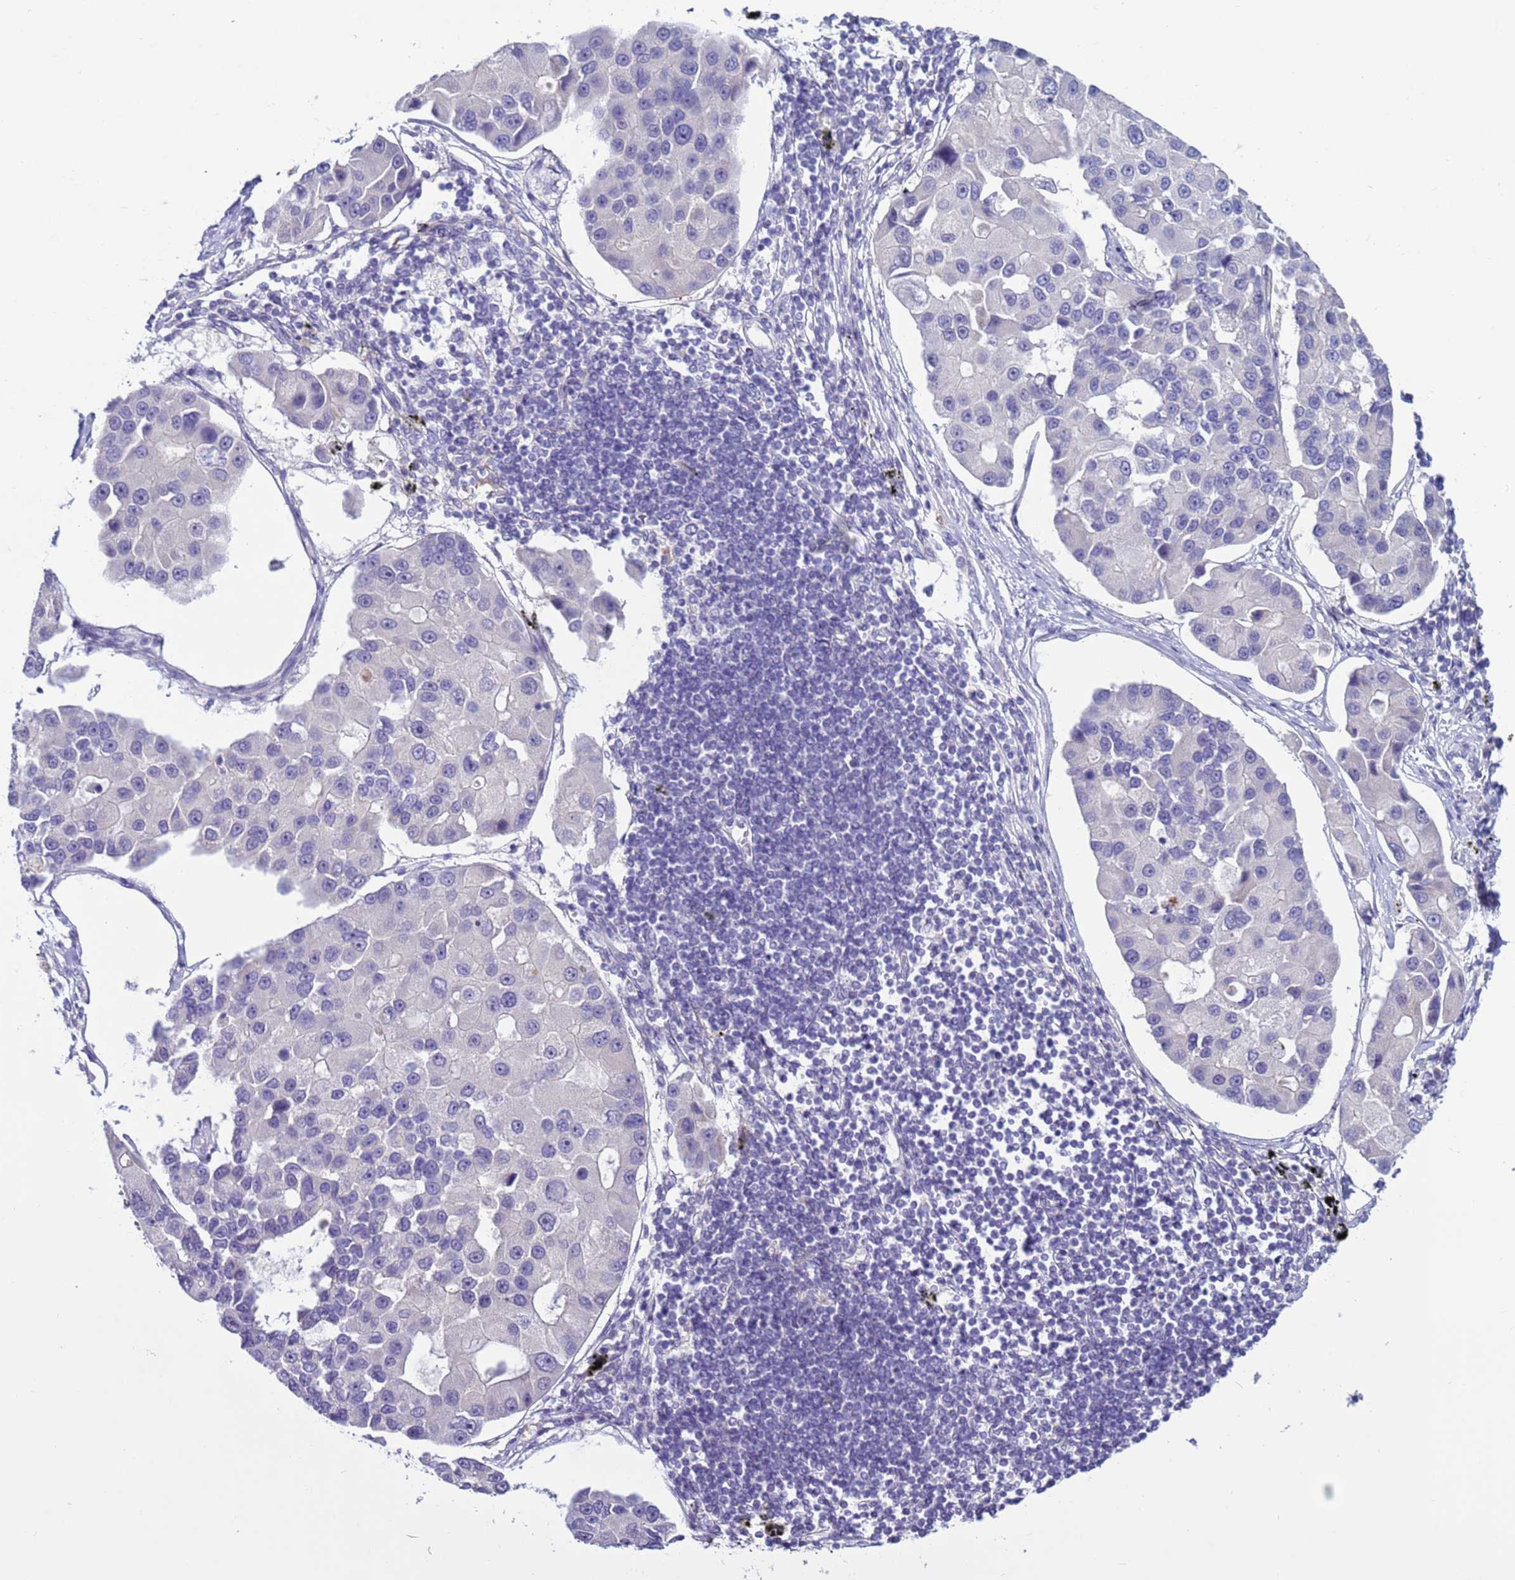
{"staining": {"intensity": "negative", "quantity": "none", "location": "none"}, "tissue": "lung cancer", "cell_type": "Tumor cells", "image_type": "cancer", "snomed": [{"axis": "morphology", "description": "Adenocarcinoma, NOS"}, {"axis": "topography", "description": "Lung"}], "caption": "Immunohistochemistry micrograph of human adenocarcinoma (lung) stained for a protein (brown), which shows no expression in tumor cells. The staining is performed using DAB brown chromogen with nuclei counter-stained in using hematoxylin.", "gene": "TRIM51", "patient": {"sex": "female", "age": 54}}